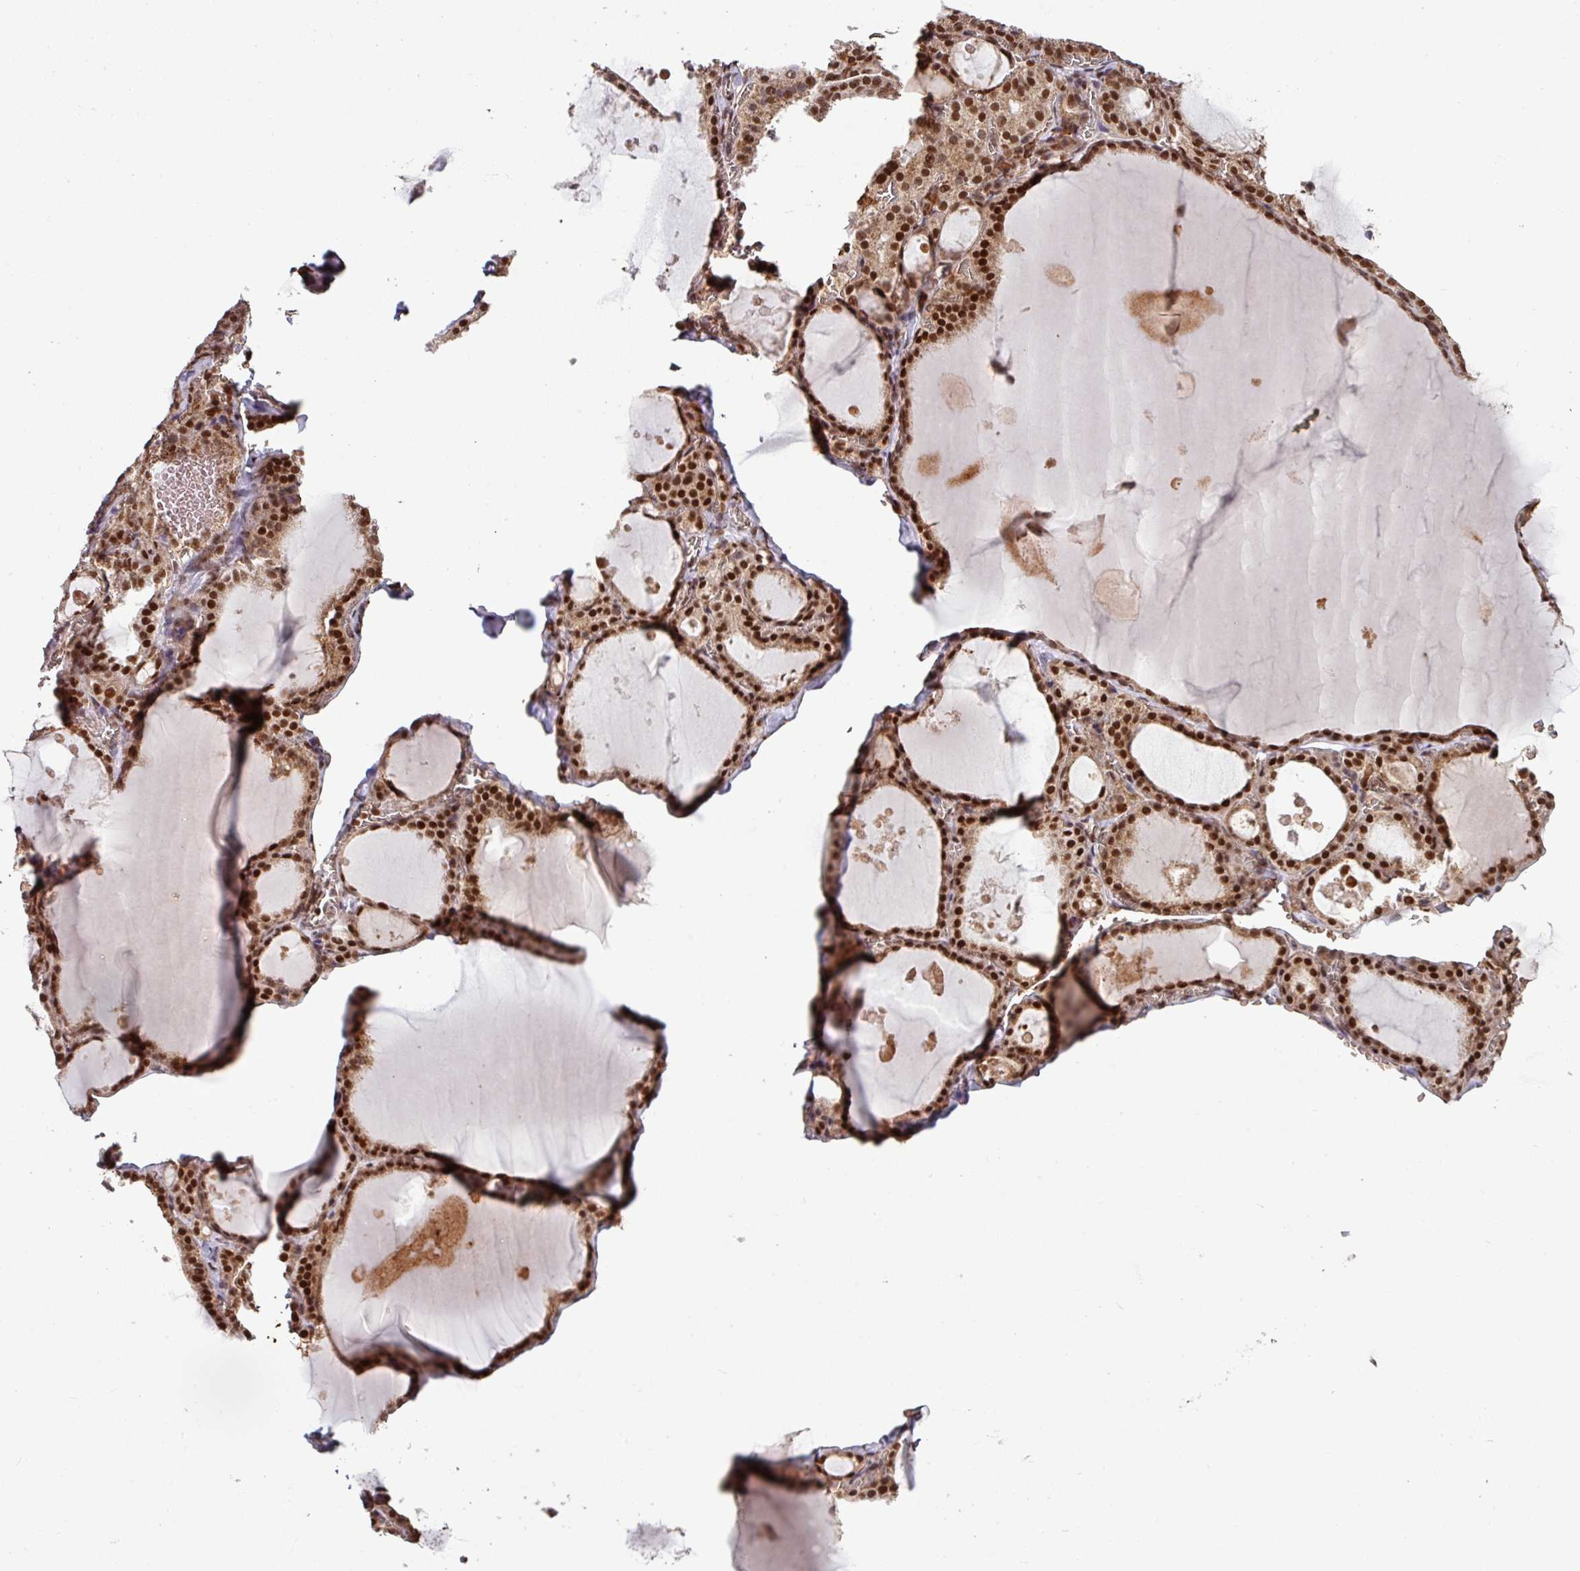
{"staining": {"intensity": "strong", "quantity": ">75%", "location": "nuclear"}, "tissue": "thyroid gland", "cell_type": "Glandular cells", "image_type": "normal", "snomed": [{"axis": "morphology", "description": "Normal tissue, NOS"}, {"axis": "topography", "description": "Thyroid gland"}], "caption": "Immunohistochemistry (IHC) (DAB) staining of normal thyroid gland displays strong nuclear protein staining in approximately >75% of glandular cells. (DAB (3,3'-diaminobenzidine) IHC, brown staining for protein, blue staining for nuclei).", "gene": "PHF23", "patient": {"sex": "male", "age": 56}}